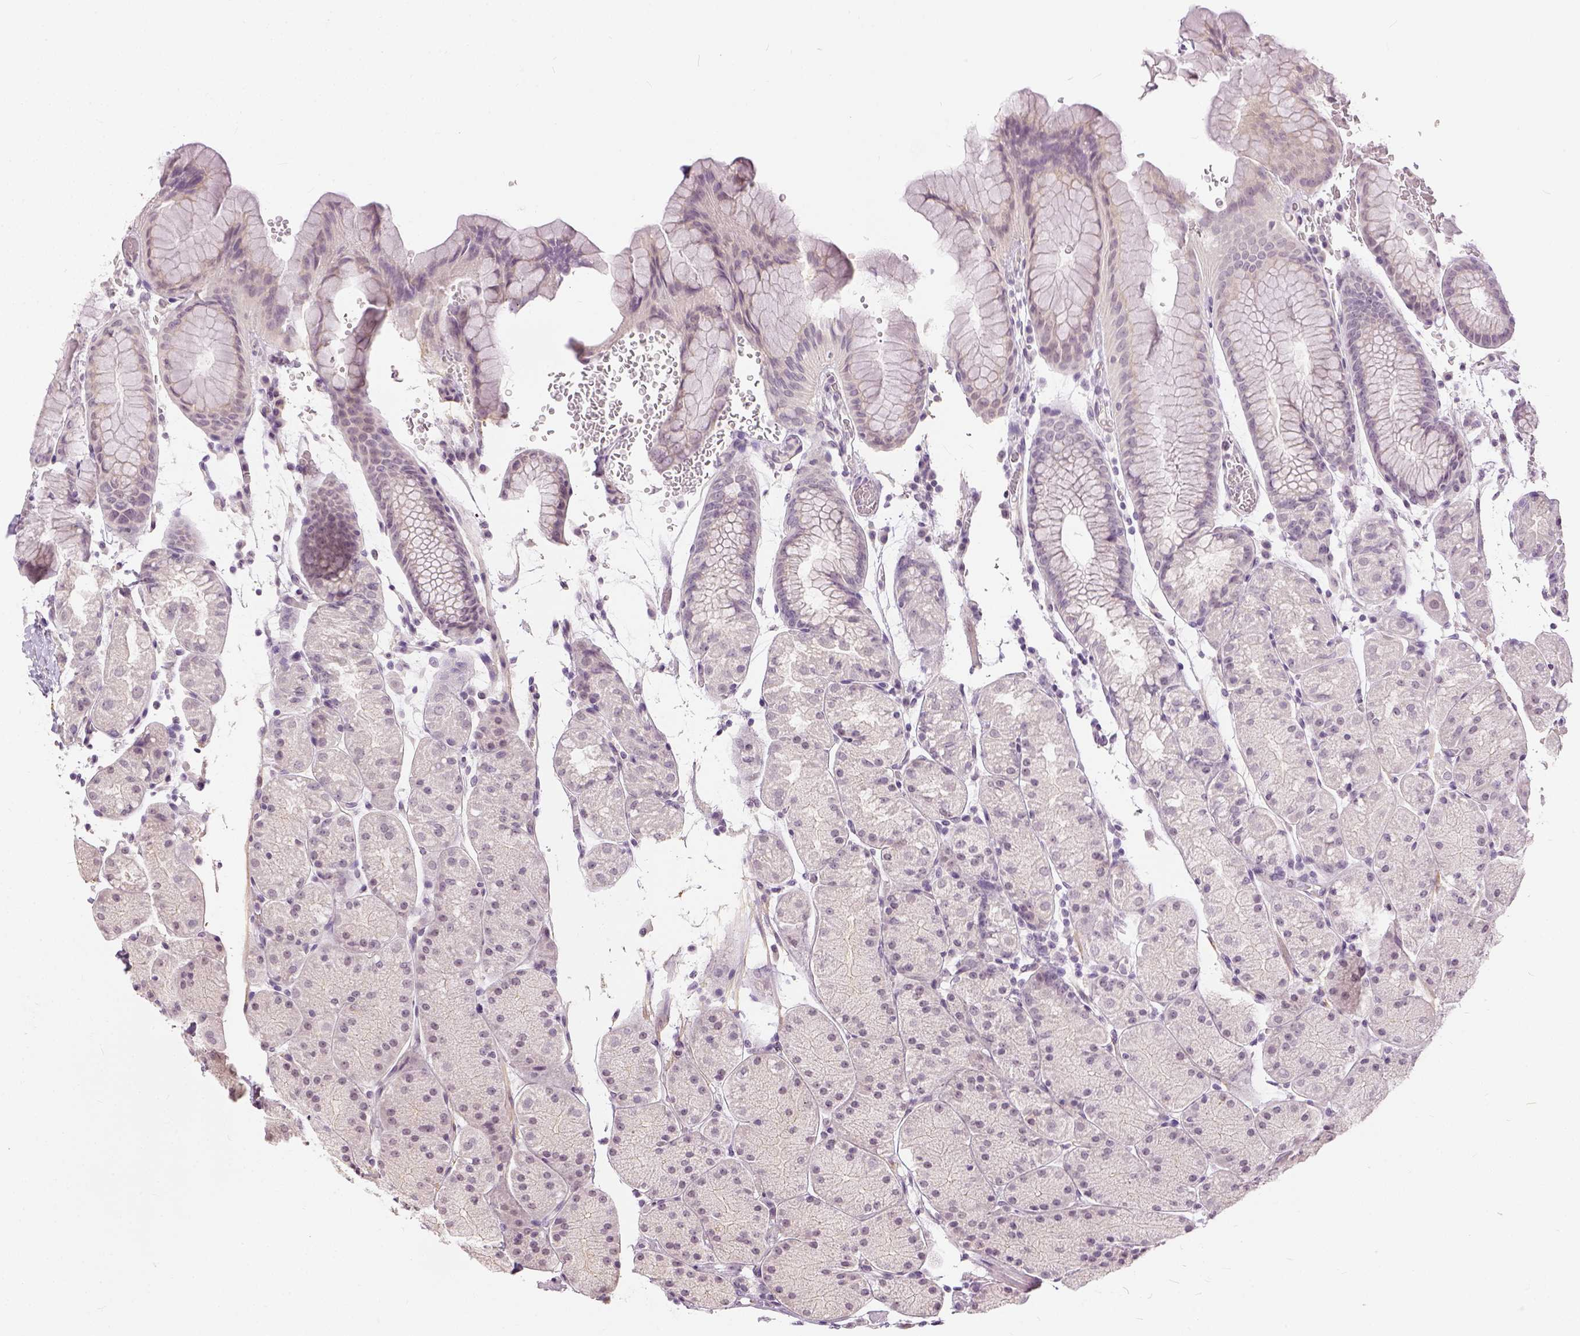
{"staining": {"intensity": "negative", "quantity": "none", "location": "none"}, "tissue": "stomach", "cell_type": "Glandular cells", "image_type": "normal", "snomed": [{"axis": "morphology", "description": "Normal tissue, NOS"}, {"axis": "topography", "description": "Stomach, upper"}, {"axis": "topography", "description": "Stomach"}], "caption": "Histopathology image shows no significant protein expression in glandular cells of benign stomach.", "gene": "ANO2", "patient": {"sex": "male", "age": 76}}